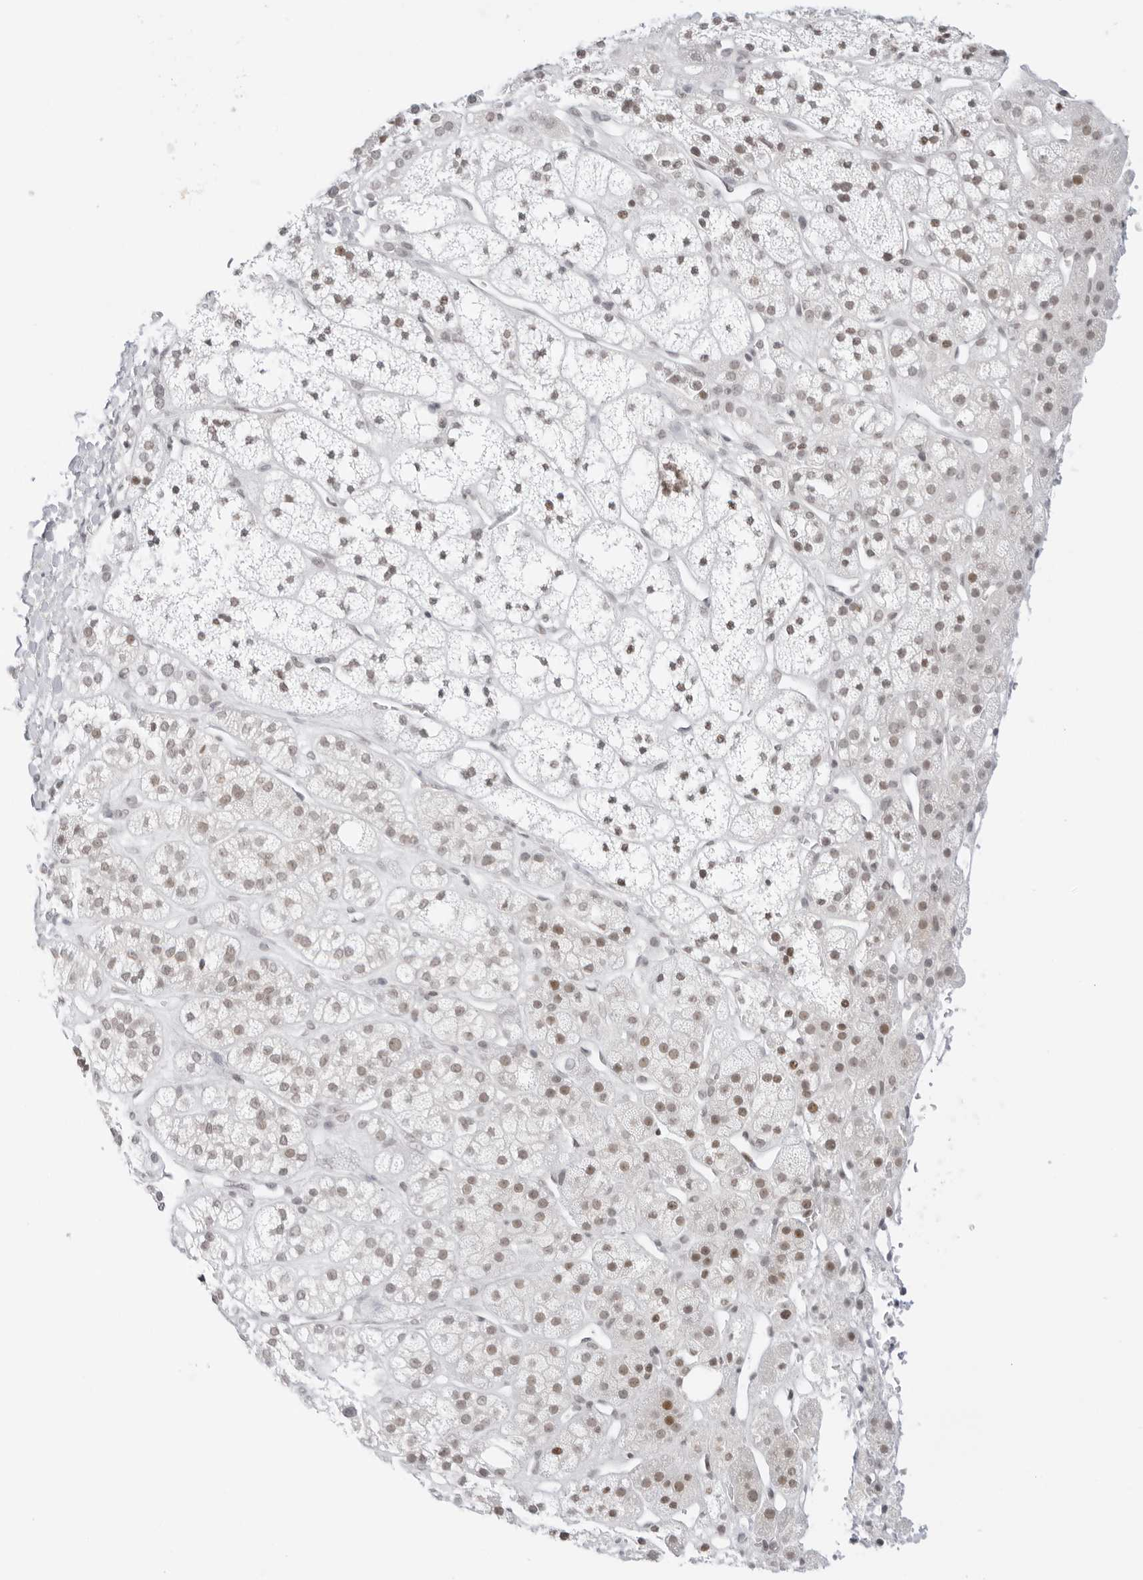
{"staining": {"intensity": "weak", "quantity": "25%-75%", "location": "nuclear"}, "tissue": "adrenal gland", "cell_type": "Glandular cells", "image_type": "normal", "snomed": [{"axis": "morphology", "description": "Normal tissue, NOS"}, {"axis": "topography", "description": "Adrenal gland"}], "caption": "The photomicrograph shows a brown stain indicating the presence of a protein in the nuclear of glandular cells in adrenal gland. (DAB = brown stain, brightfield microscopy at high magnification).", "gene": "TCIM", "patient": {"sex": "male", "age": 56}}